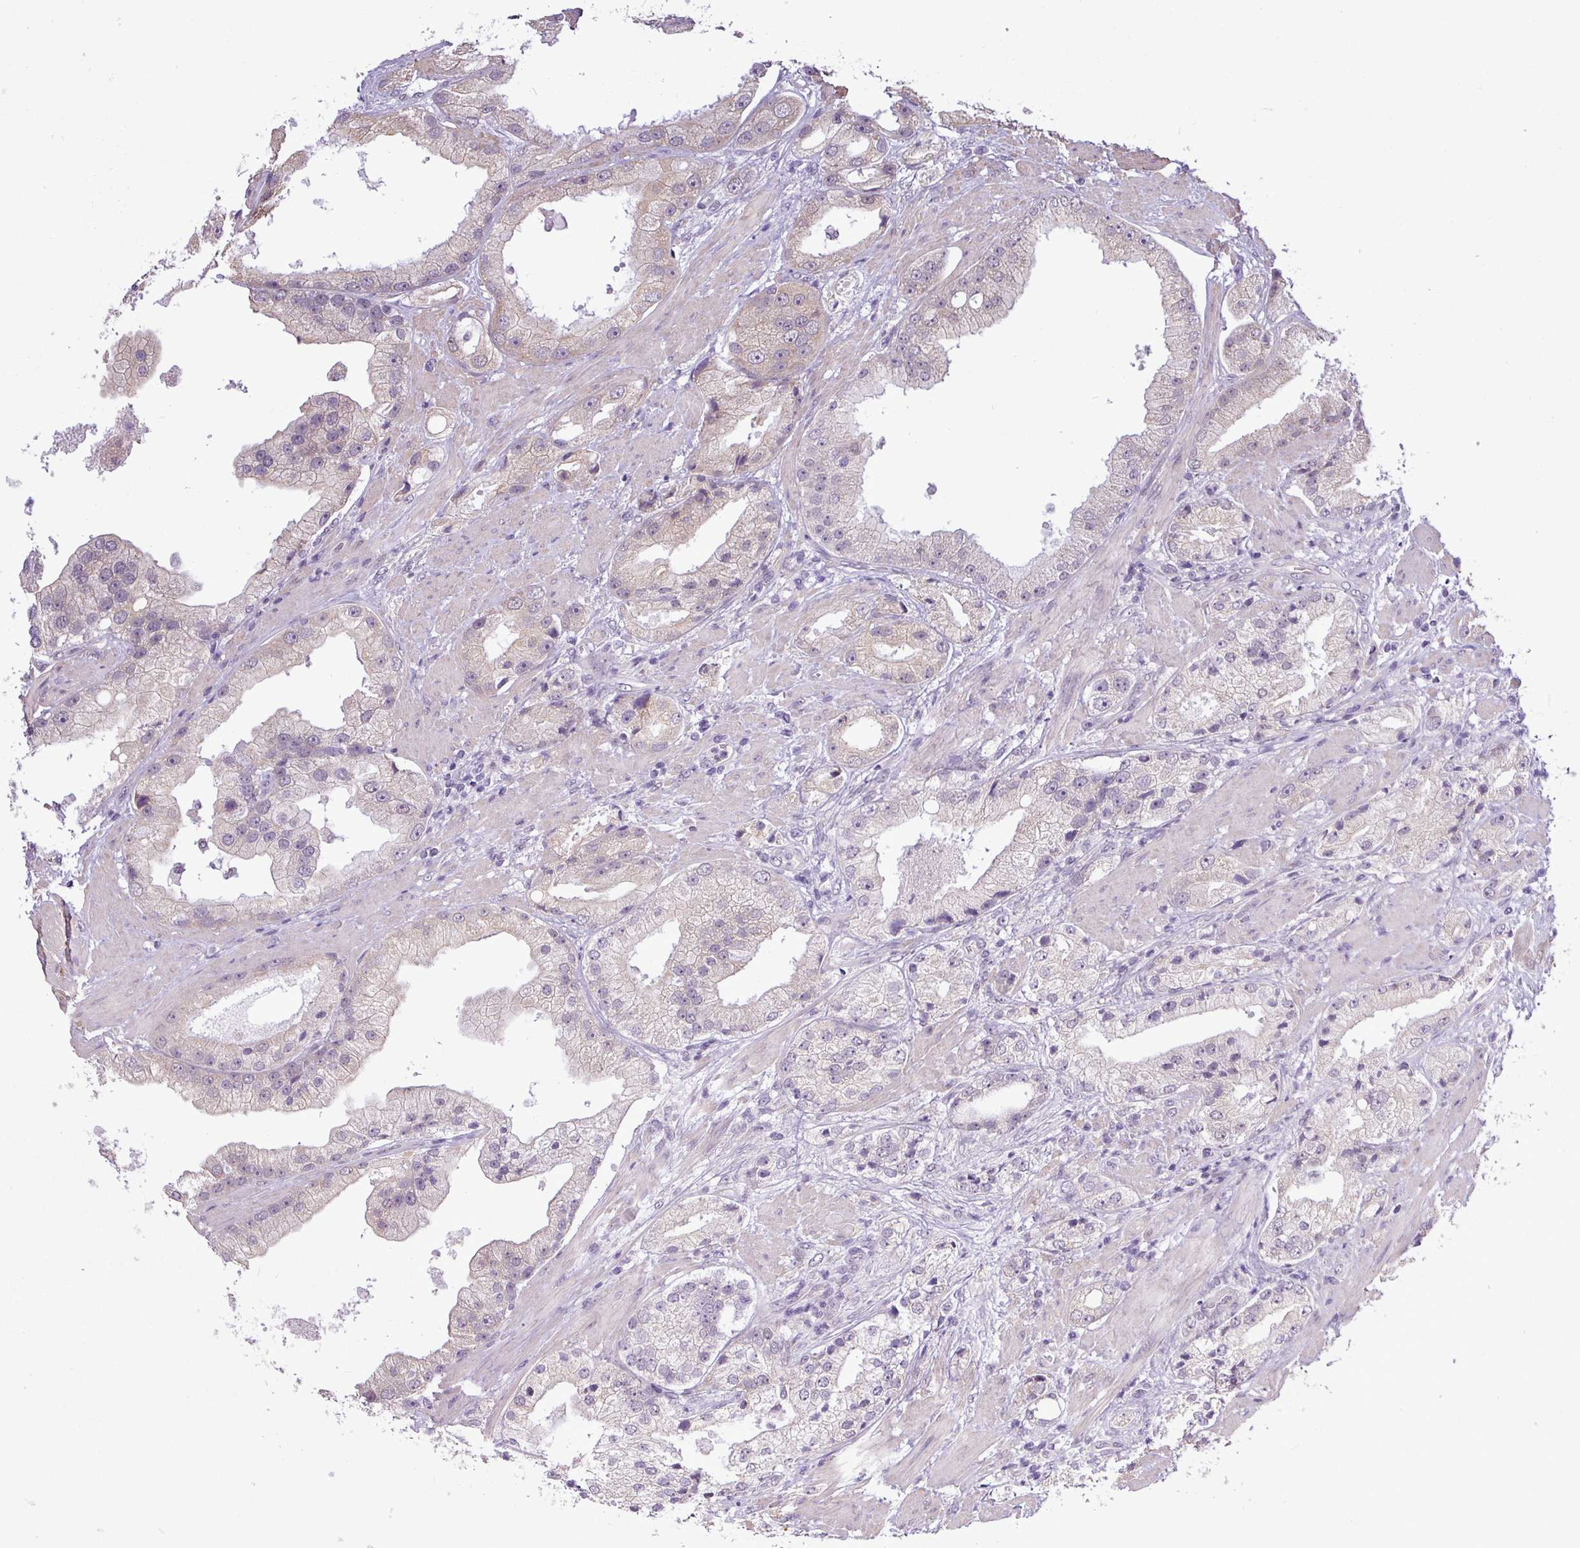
{"staining": {"intensity": "negative", "quantity": "none", "location": "none"}, "tissue": "prostate cancer", "cell_type": "Tumor cells", "image_type": "cancer", "snomed": [{"axis": "morphology", "description": "Adenocarcinoma, Low grade"}, {"axis": "topography", "description": "Prostate"}], "caption": "This photomicrograph is of prostate cancer (low-grade adenocarcinoma) stained with immunohistochemistry (IHC) to label a protein in brown with the nuclei are counter-stained blue. There is no staining in tumor cells.", "gene": "ZNF217", "patient": {"sex": "male", "age": 67}}